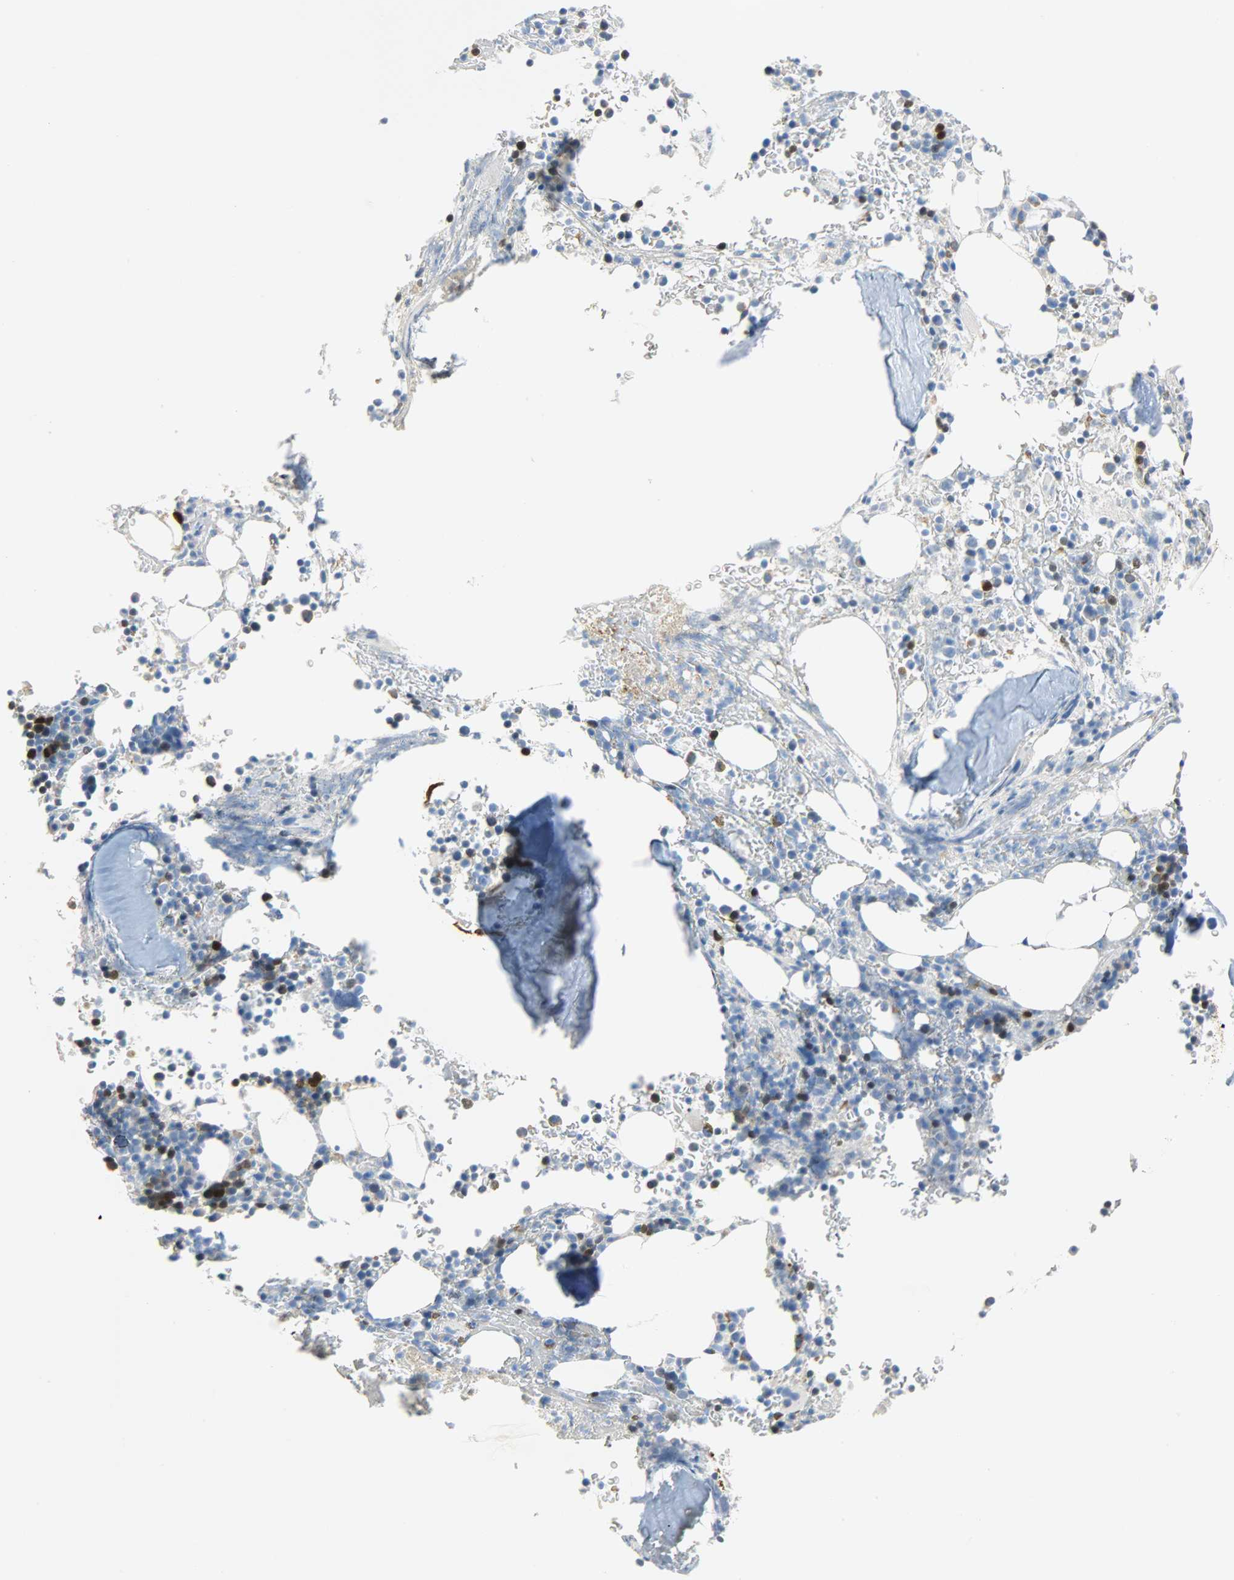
{"staining": {"intensity": "strong", "quantity": "<25%", "location": "cytoplasmic/membranous,nuclear"}, "tissue": "bone marrow", "cell_type": "Hematopoietic cells", "image_type": "normal", "snomed": [{"axis": "morphology", "description": "Normal tissue, NOS"}, {"axis": "topography", "description": "Bone marrow"}], "caption": "A medium amount of strong cytoplasmic/membranous,nuclear expression is present in about <25% of hematopoietic cells in benign bone marrow.", "gene": "CA3", "patient": {"sex": "female", "age": 73}}